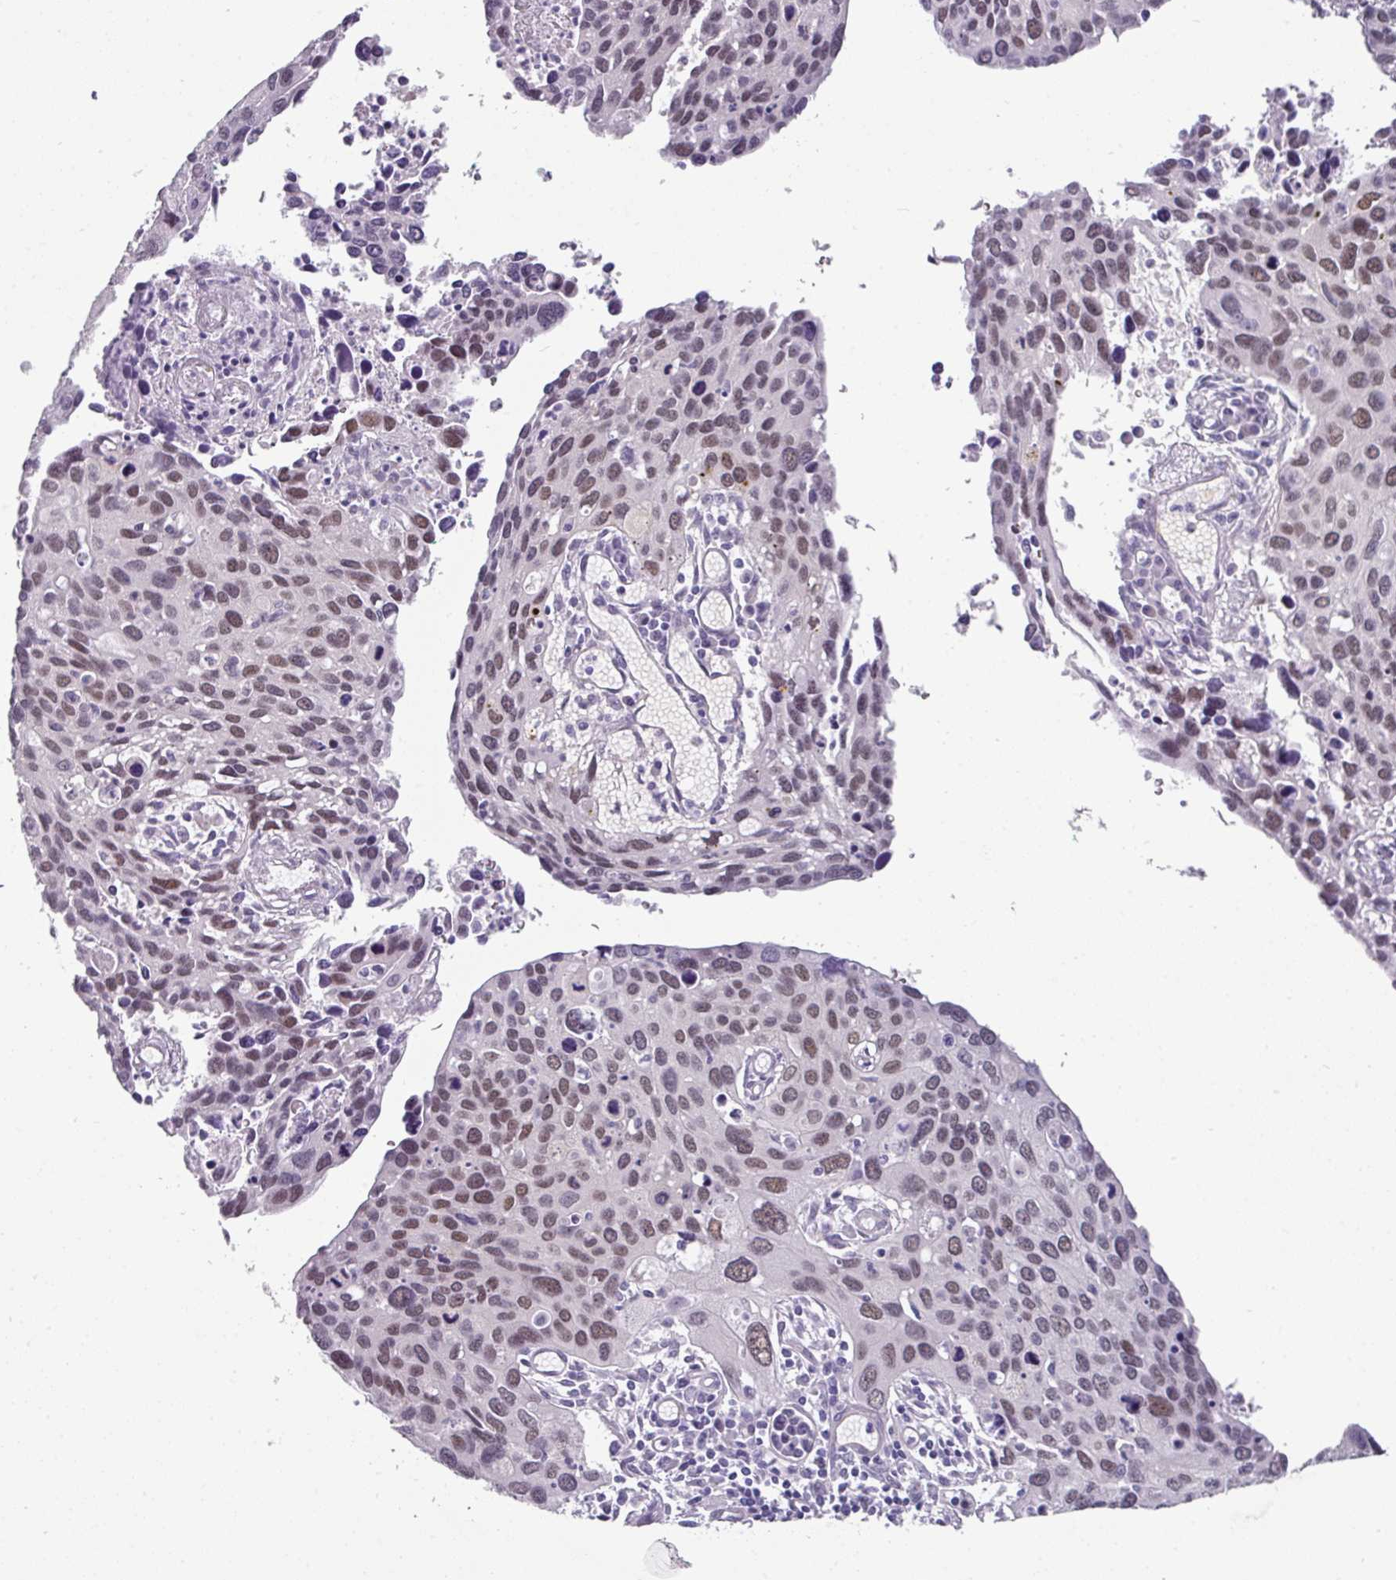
{"staining": {"intensity": "moderate", "quantity": "25%-75%", "location": "nuclear"}, "tissue": "cervical cancer", "cell_type": "Tumor cells", "image_type": "cancer", "snomed": [{"axis": "morphology", "description": "Squamous cell carcinoma, NOS"}, {"axis": "topography", "description": "Cervix"}], "caption": "Immunohistochemistry histopathology image of neoplastic tissue: squamous cell carcinoma (cervical) stained using IHC shows medium levels of moderate protein expression localized specifically in the nuclear of tumor cells, appearing as a nuclear brown color.", "gene": "EYA3", "patient": {"sex": "female", "age": 55}}